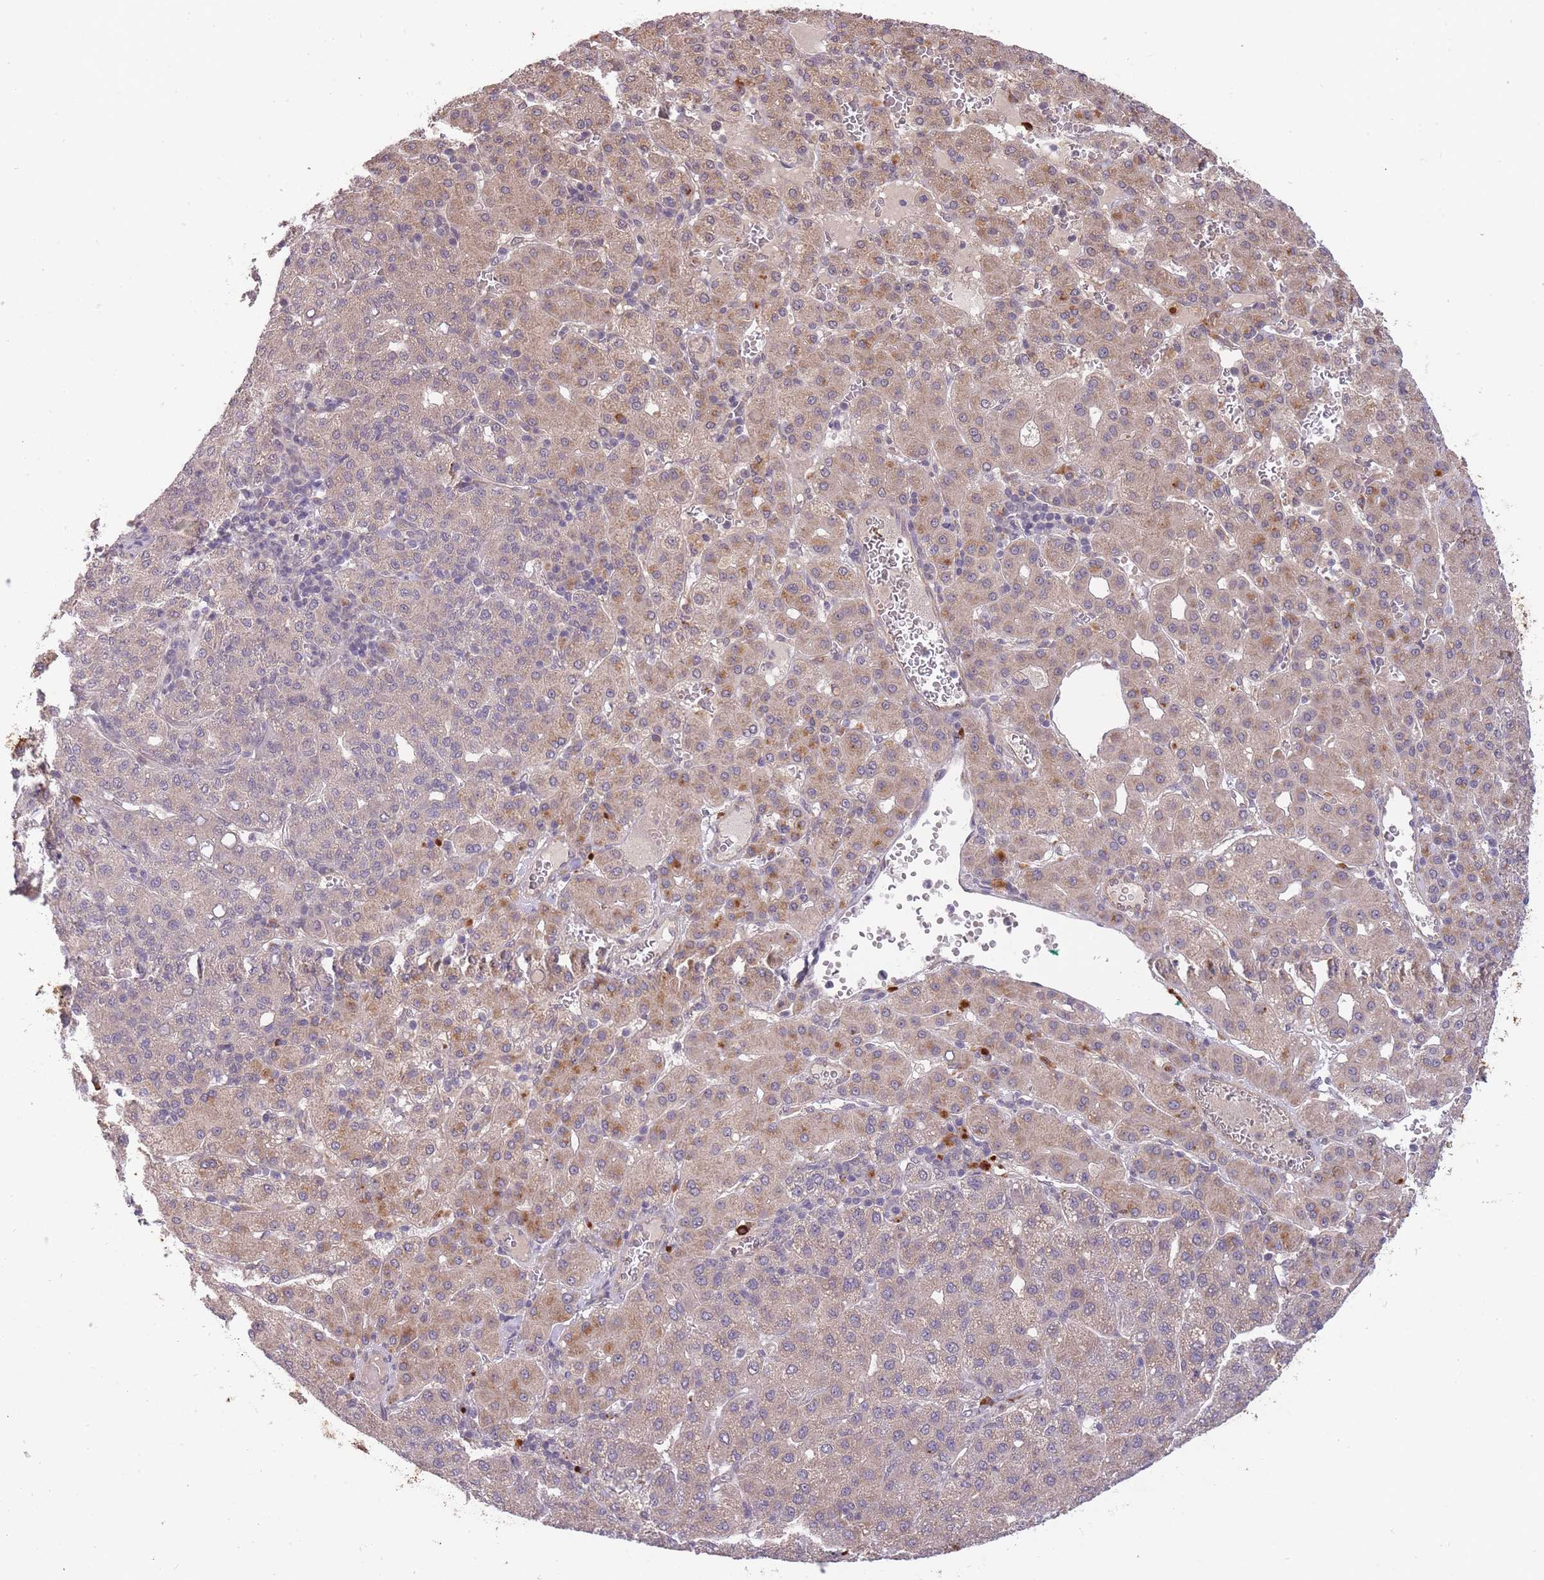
{"staining": {"intensity": "weak", "quantity": "25%-75%", "location": "cytoplasmic/membranous"}, "tissue": "liver cancer", "cell_type": "Tumor cells", "image_type": "cancer", "snomed": [{"axis": "morphology", "description": "Carcinoma, Hepatocellular, NOS"}, {"axis": "topography", "description": "Liver"}], "caption": "Hepatocellular carcinoma (liver) stained with DAB immunohistochemistry exhibits low levels of weak cytoplasmic/membranous positivity in approximately 25%-75% of tumor cells.", "gene": "SMC6", "patient": {"sex": "male", "age": 65}}